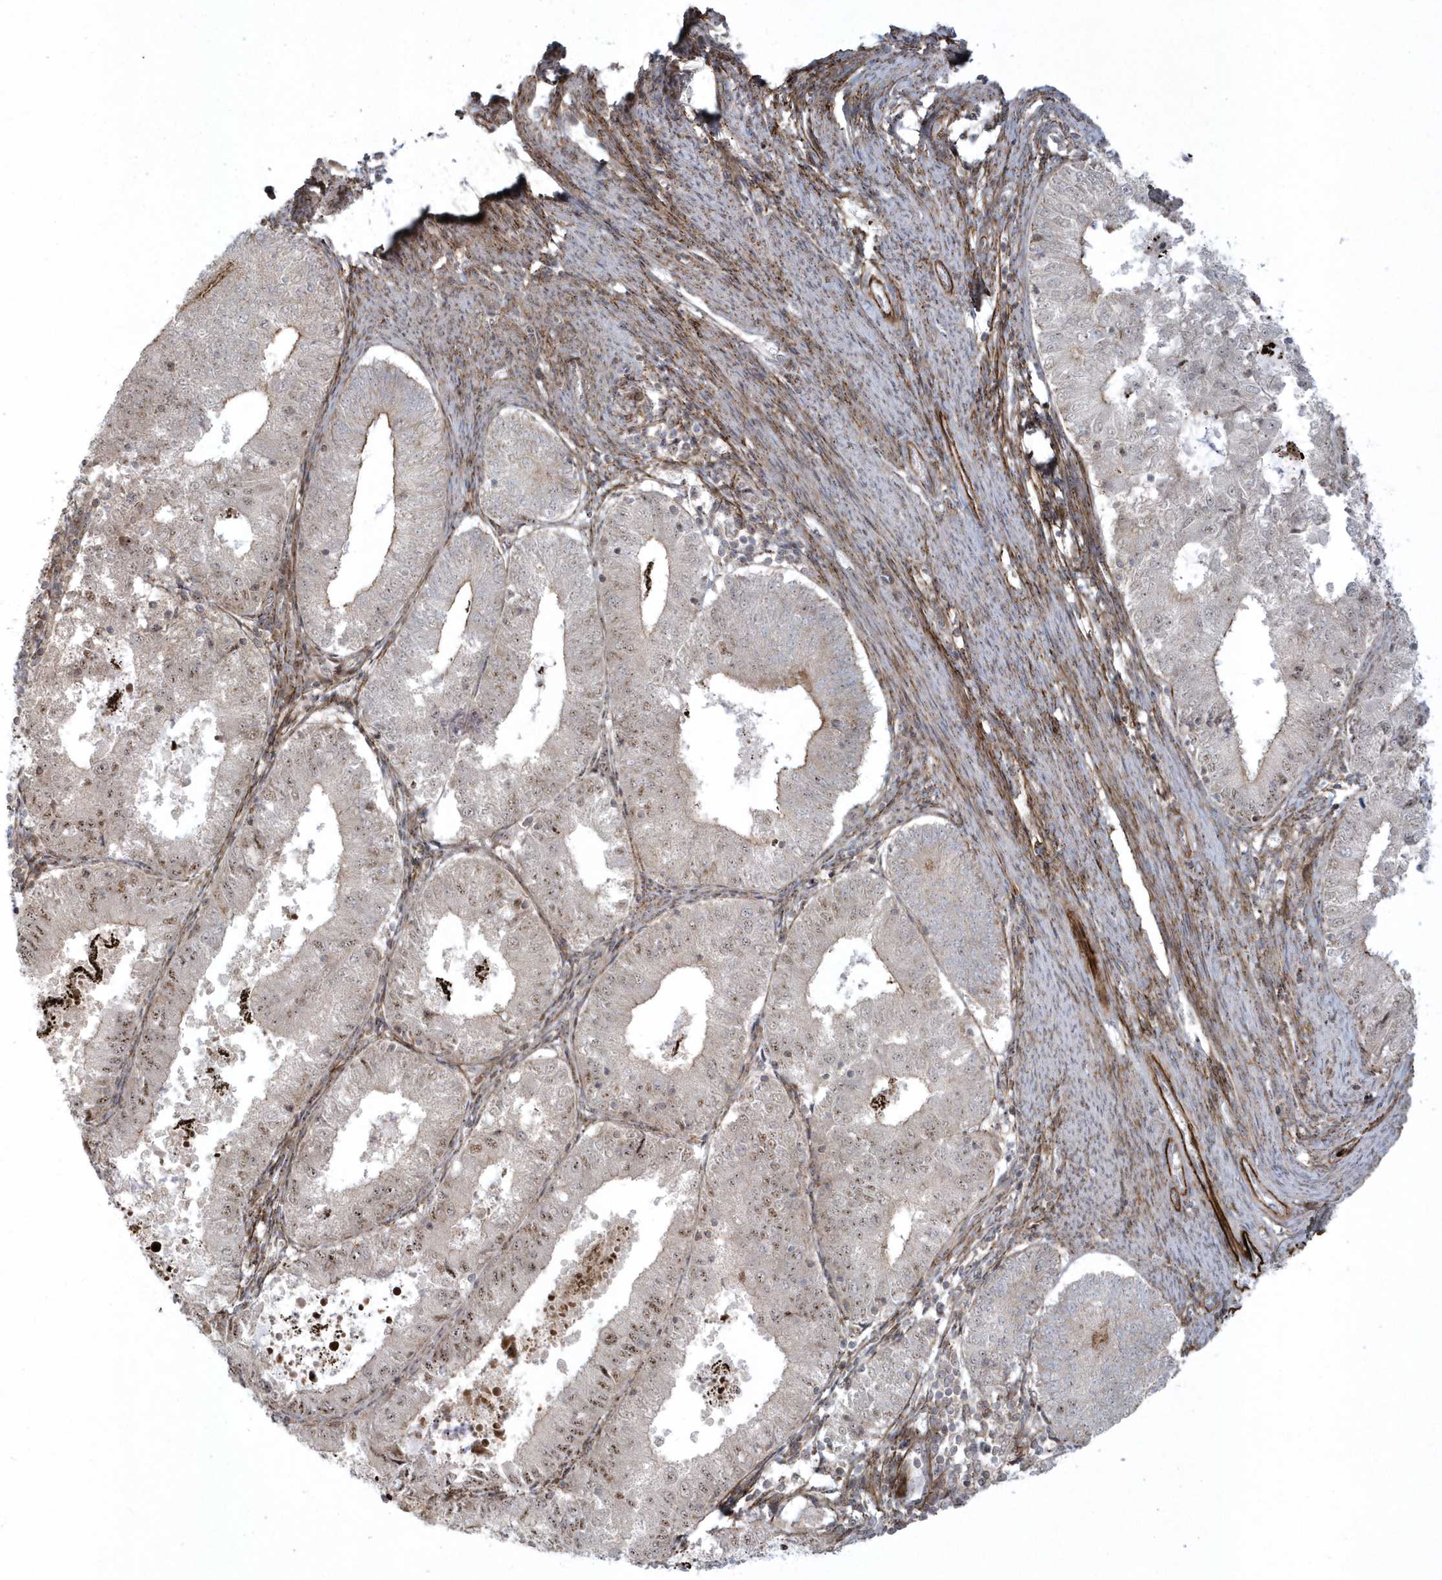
{"staining": {"intensity": "weak", "quantity": "25%-75%", "location": "nuclear"}, "tissue": "endometrial cancer", "cell_type": "Tumor cells", "image_type": "cancer", "snomed": [{"axis": "morphology", "description": "Adenocarcinoma, NOS"}, {"axis": "topography", "description": "Endometrium"}], "caption": "The photomicrograph demonstrates staining of adenocarcinoma (endometrial), revealing weak nuclear protein positivity (brown color) within tumor cells.", "gene": "MASP2", "patient": {"sex": "female", "age": 57}}